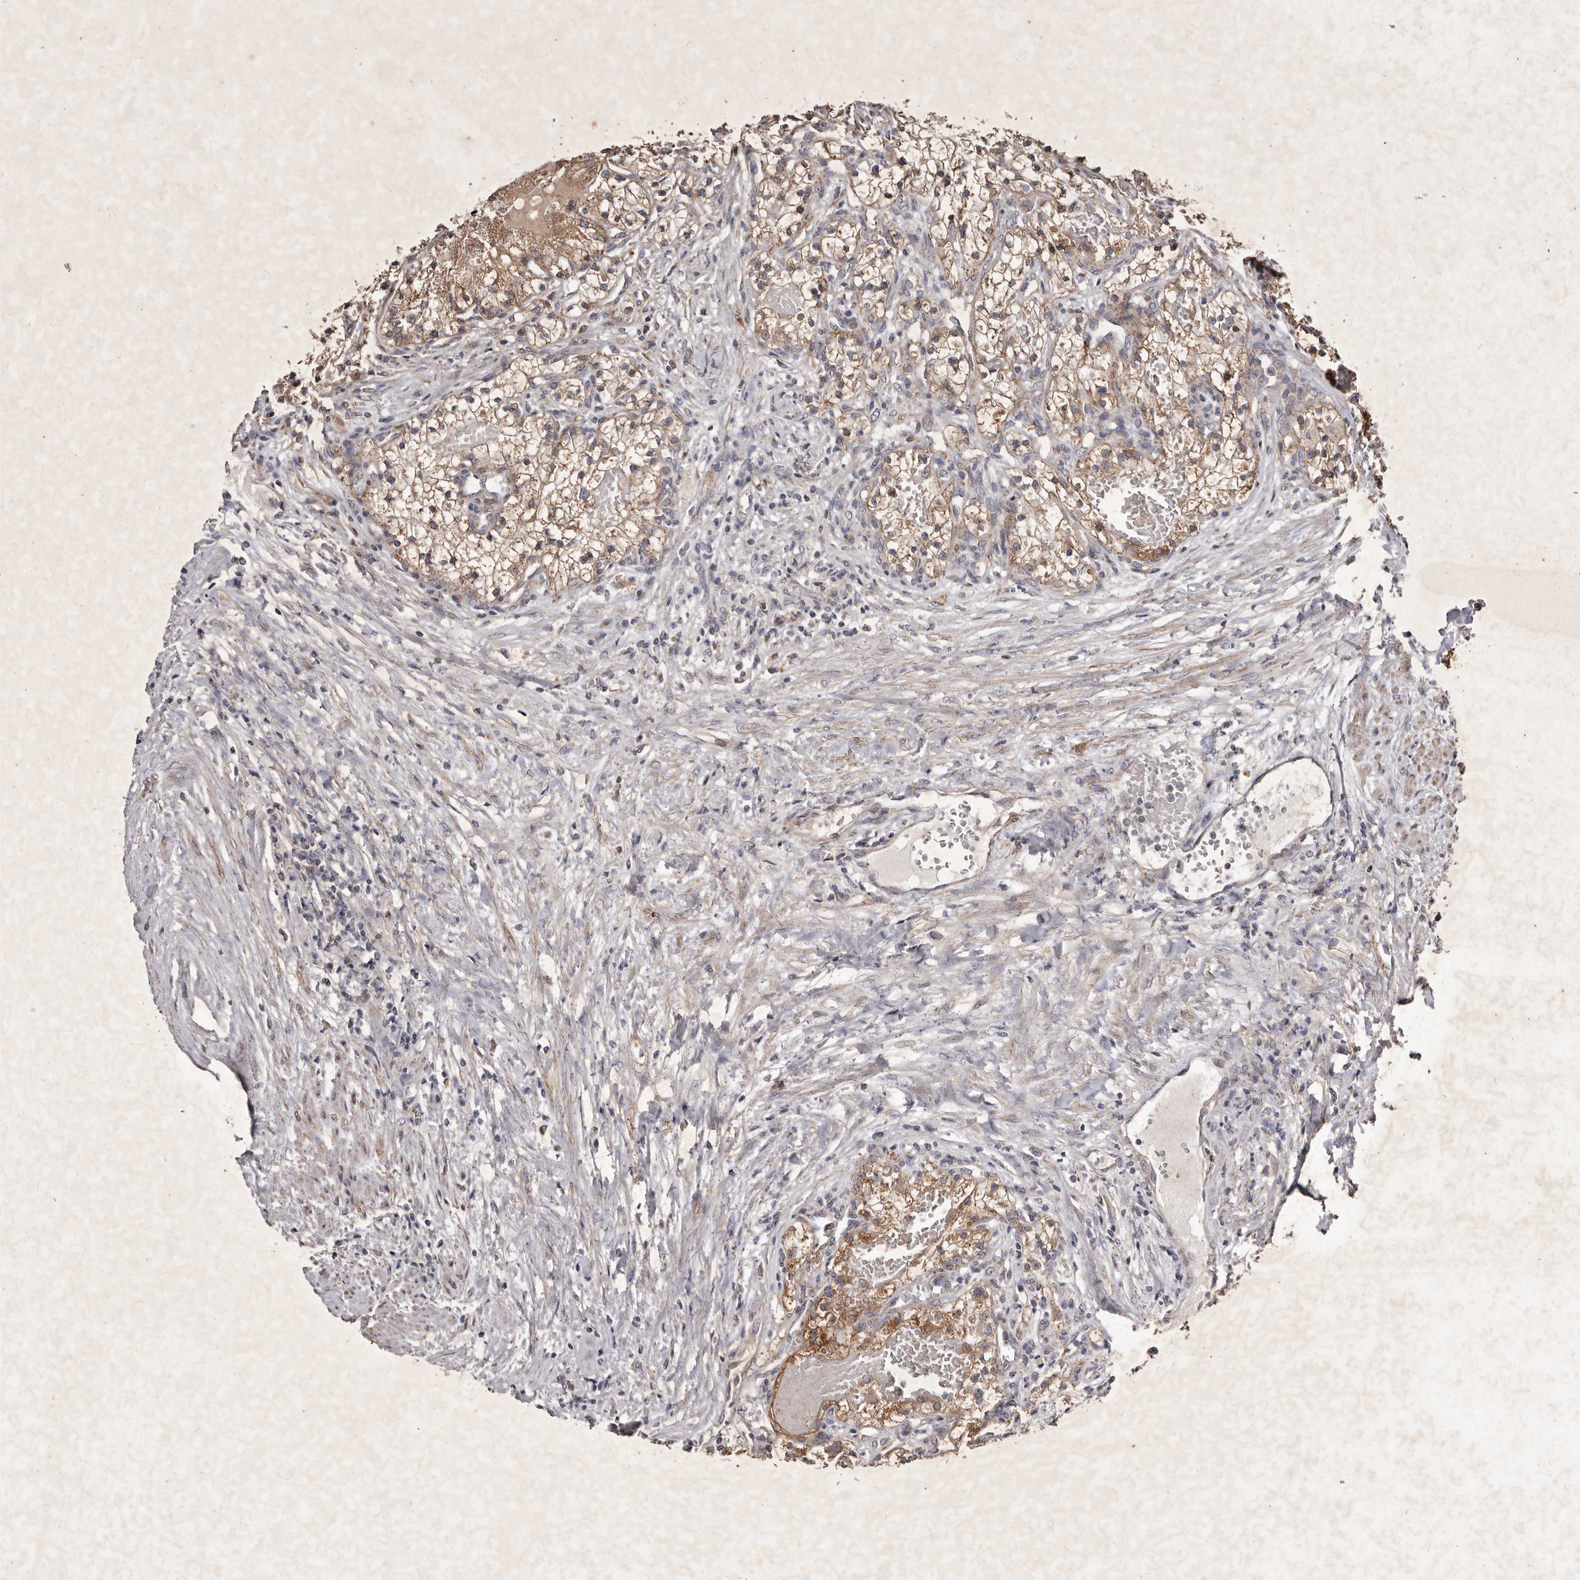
{"staining": {"intensity": "moderate", "quantity": ">75%", "location": "cytoplasmic/membranous"}, "tissue": "renal cancer", "cell_type": "Tumor cells", "image_type": "cancer", "snomed": [{"axis": "morphology", "description": "Normal tissue, NOS"}, {"axis": "morphology", "description": "Adenocarcinoma, NOS"}, {"axis": "topography", "description": "Kidney"}], "caption": "Adenocarcinoma (renal) stained with IHC reveals moderate cytoplasmic/membranous positivity in approximately >75% of tumor cells. Ihc stains the protein of interest in brown and the nuclei are stained blue.", "gene": "CXCL14", "patient": {"sex": "male", "age": 68}}